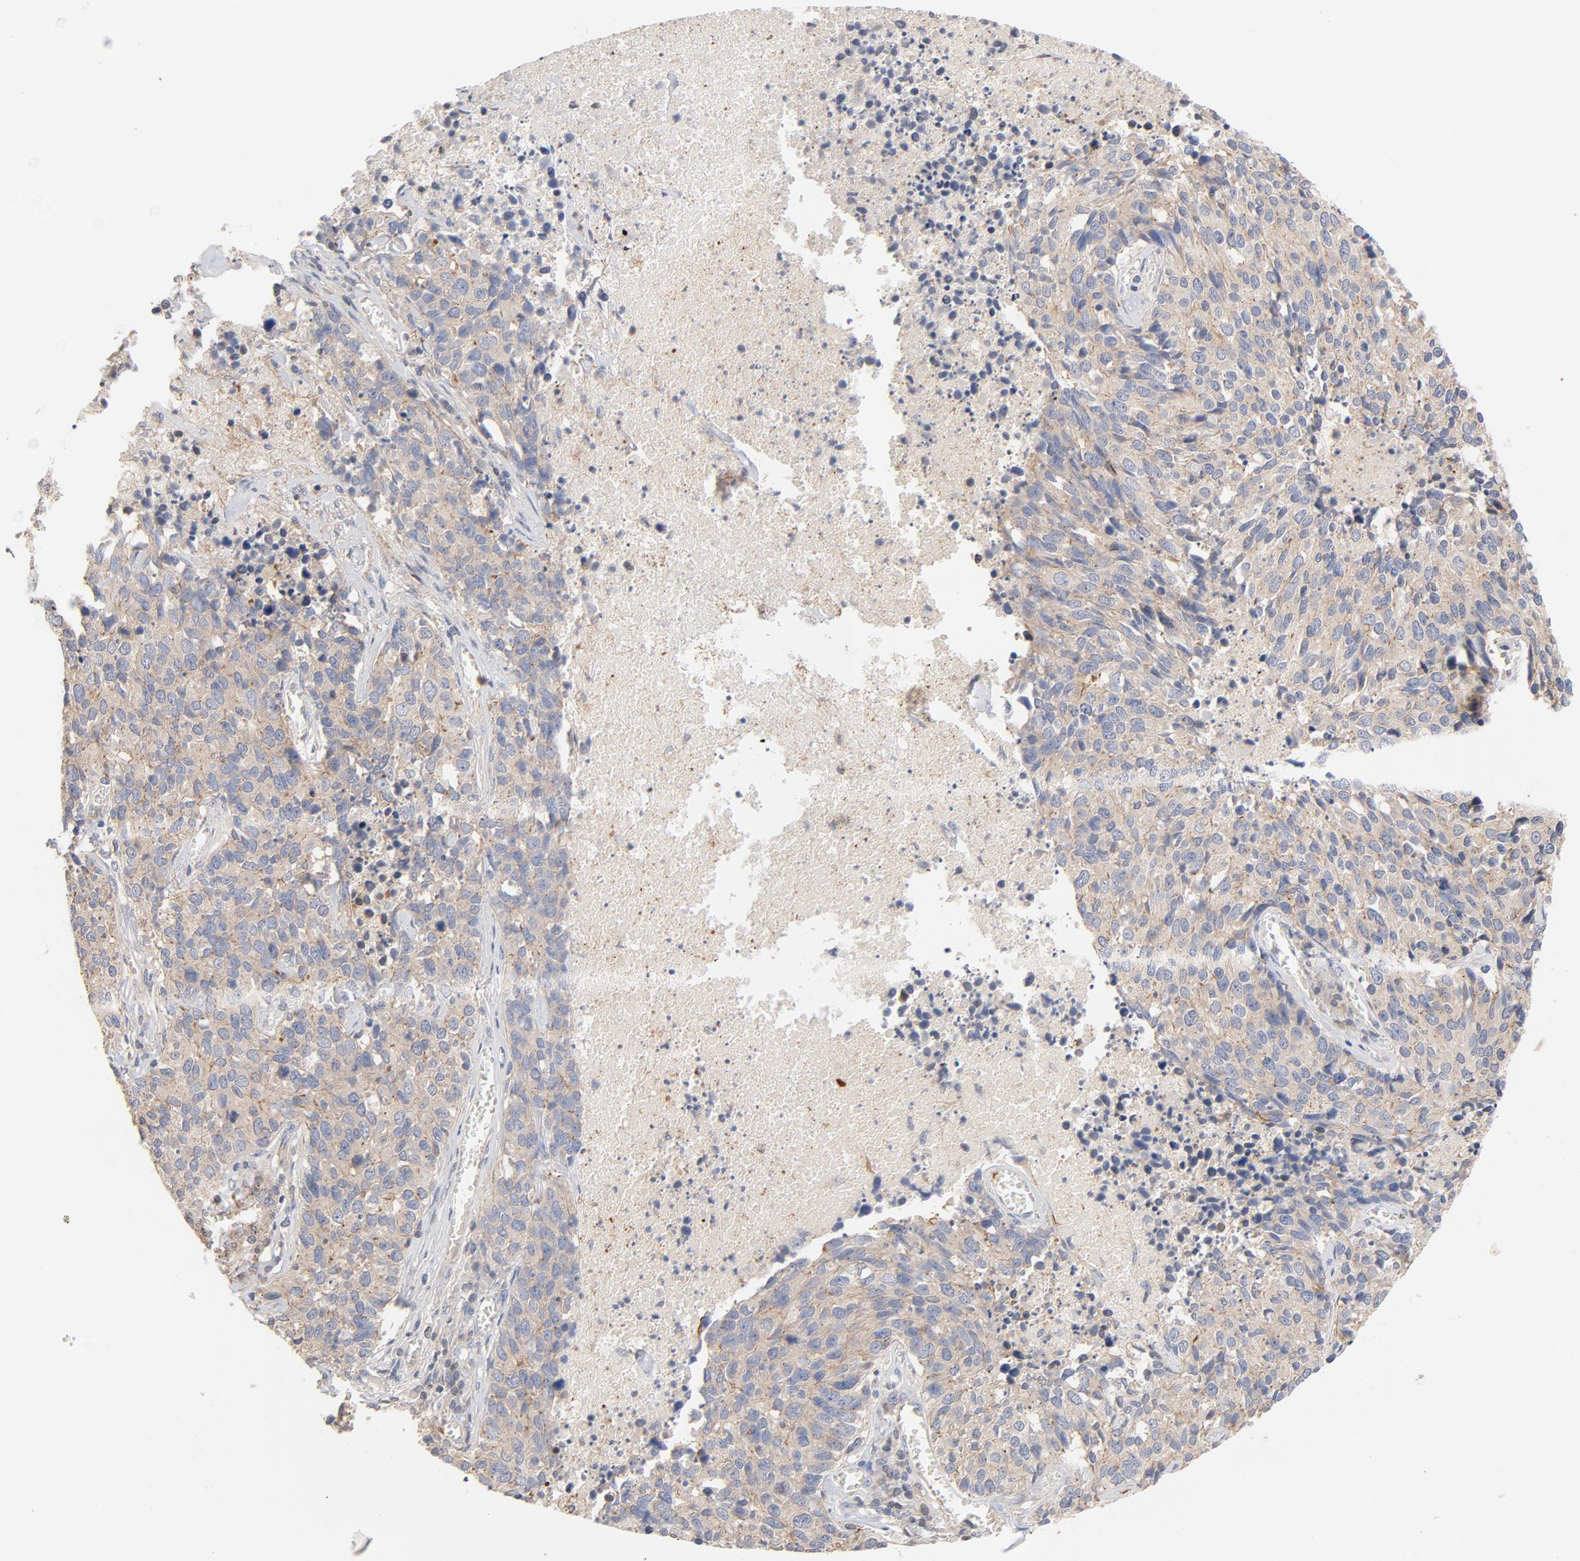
{"staining": {"intensity": "weak", "quantity": ">75%", "location": "cytoplasmic/membranous"}, "tissue": "lung cancer", "cell_type": "Tumor cells", "image_type": "cancer", "snomed": [{"axis": "morphology", "description": "Neoplasm, malignant, NOS"}, {"axis": "topography", "description": "Lung"}], "caption": "Protein staining of lung cancer tissue demonstrates weak cytoplasmic/membranous expression in approximately >75% of tumor cells. Nuclei are stained in blue.", "gene": "STRN3", "patient": {"sex": "female", "age": 76}}